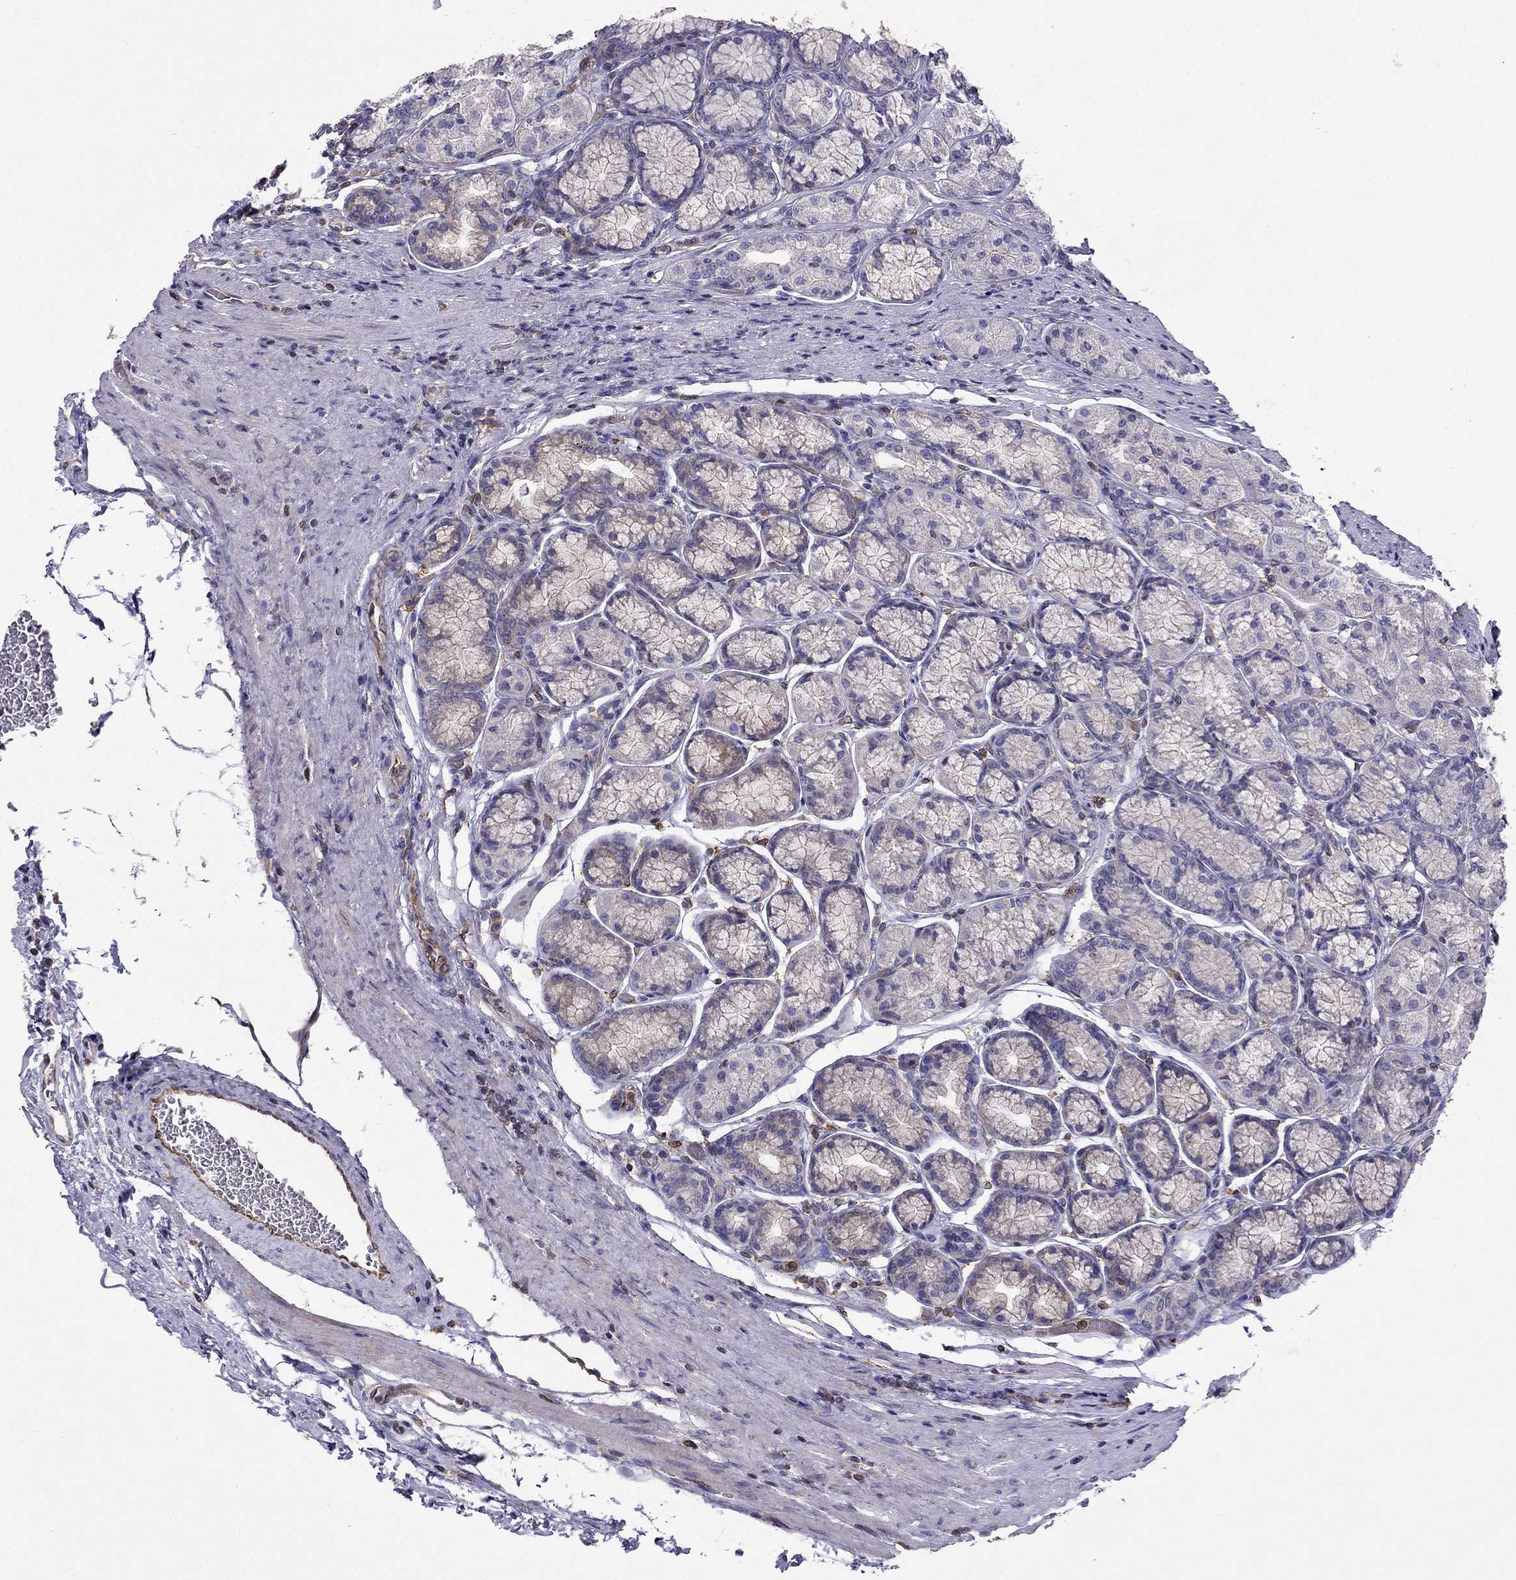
{"staining": {"intensity": "negative", "quantity": "none", "location": "none"}, "tissue": "stomach", "cell_type": "Glandular cells", "image_type": "normal", "snomed": [{"axis": "morphology", "description": "Normal tissue, NOS"}, {"axis": "morphology", "description": "Adenocarcinoma, NOS"}, {"axis": "morphology", "description": "Adenocarcinoma, High grade"}, {"axis": "topography", "description": "Stomach, upper"}, {"axis": "topography", "description": "Stomach"}], "caption": "This micrograph is of benign stomach stained with immunohistochemistry to label a protein in brown with the nuclei are counter-stained blue. There is no positivity in glandular cells.", "gene": "GNAL", "patient": {"sex": "female", "age": 65}}